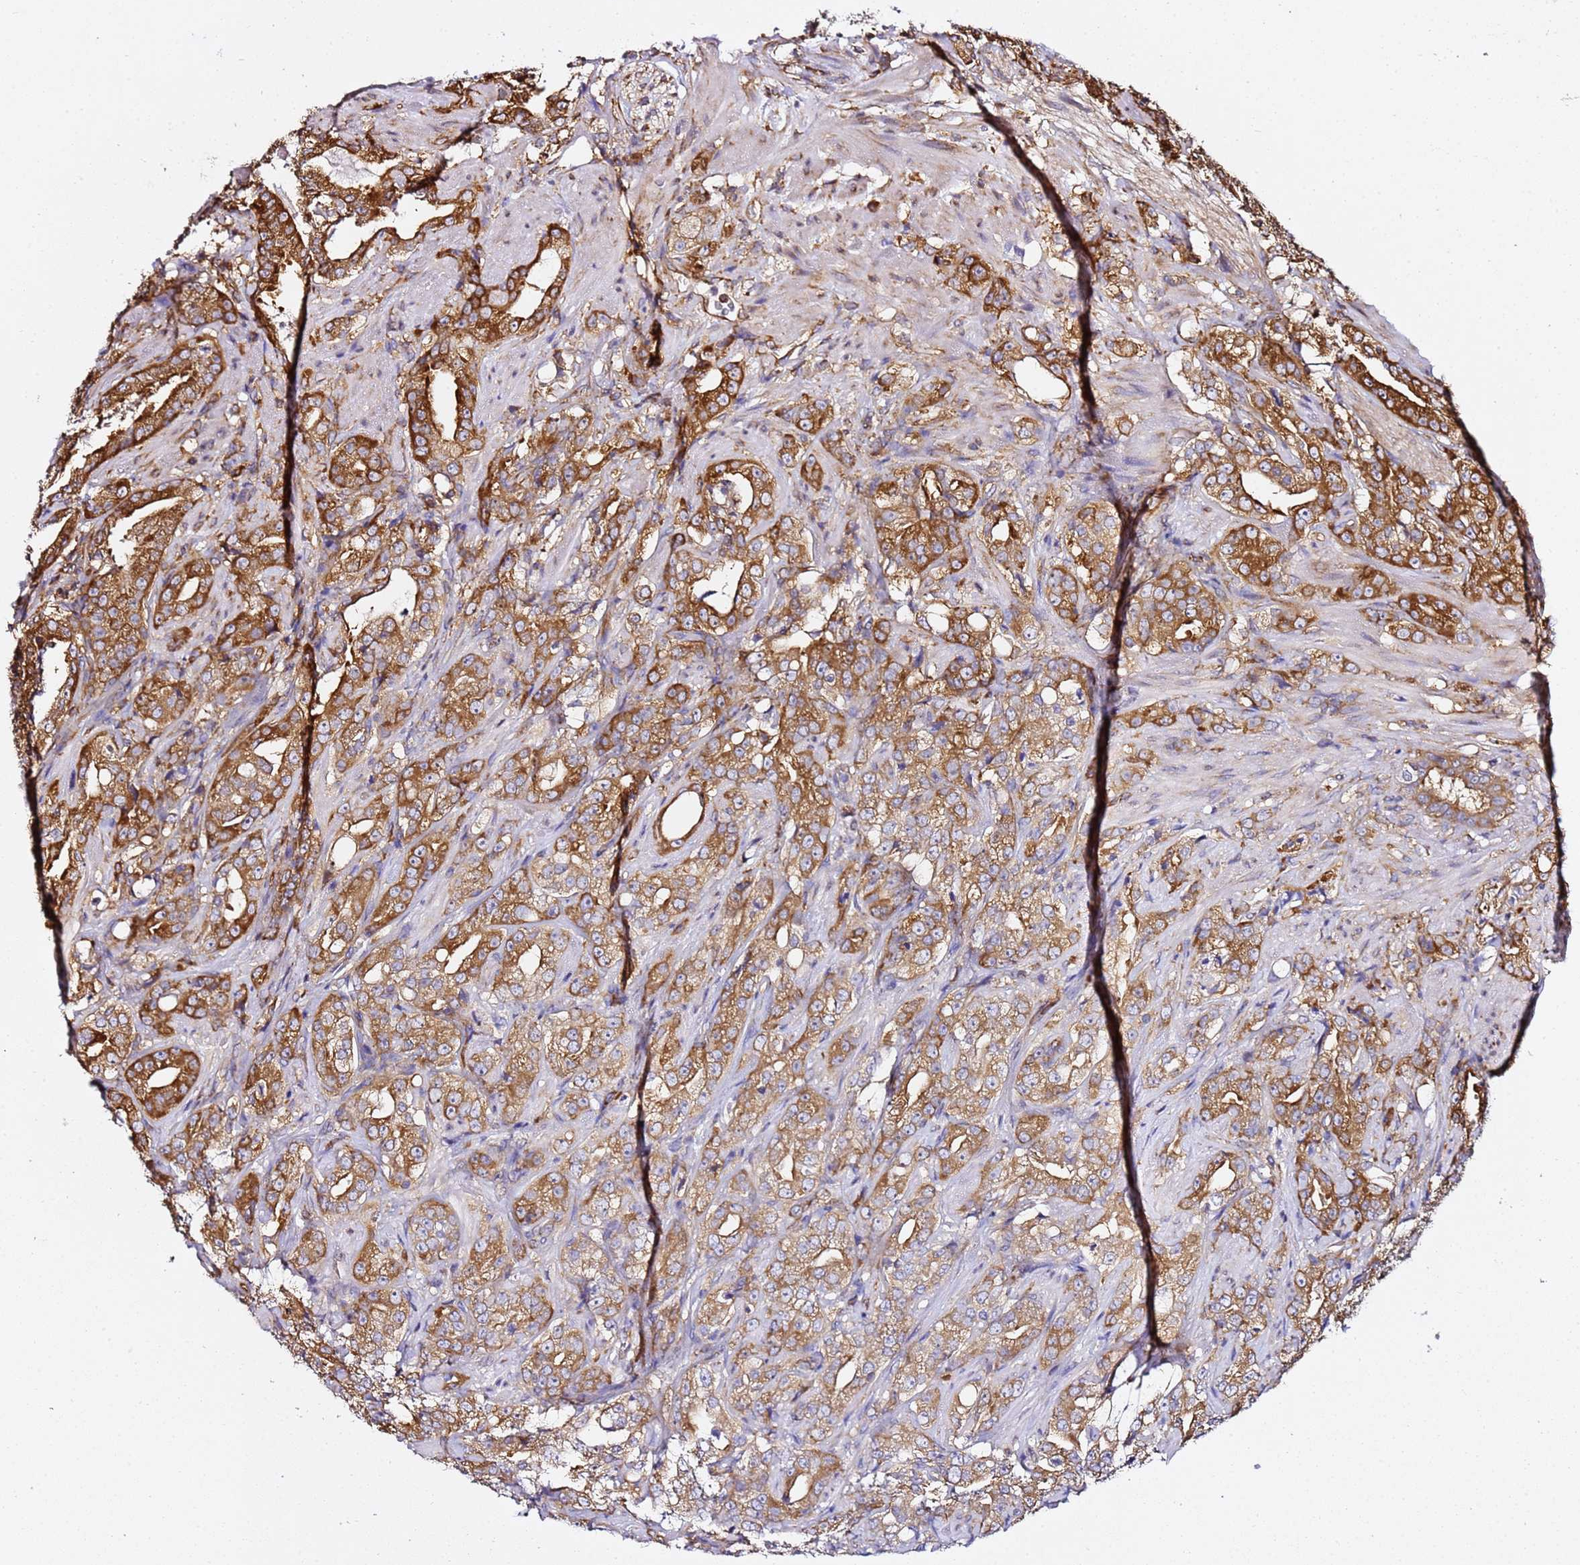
{"staining": {"intensity": "strong", "quantity": ">75%", "location": "cytoplasmic/membranous"}, "tissue": "prostate cancer", "cell_type": "Tumor cells", "image_type": "cancer", "snomed": [{"axis": "morphology", "description": "Adenocarcinoma, Low grade"}, {"axis": "topography", "description": "Prostate"}], "caption": "Strong cytoplasmic/membranous staining is appreciated in about >75% of tumor cells in prostate low-grade adenocarcinoma.", "gene": "TPST1", "patient": {"sex": "male", "age": 67}}